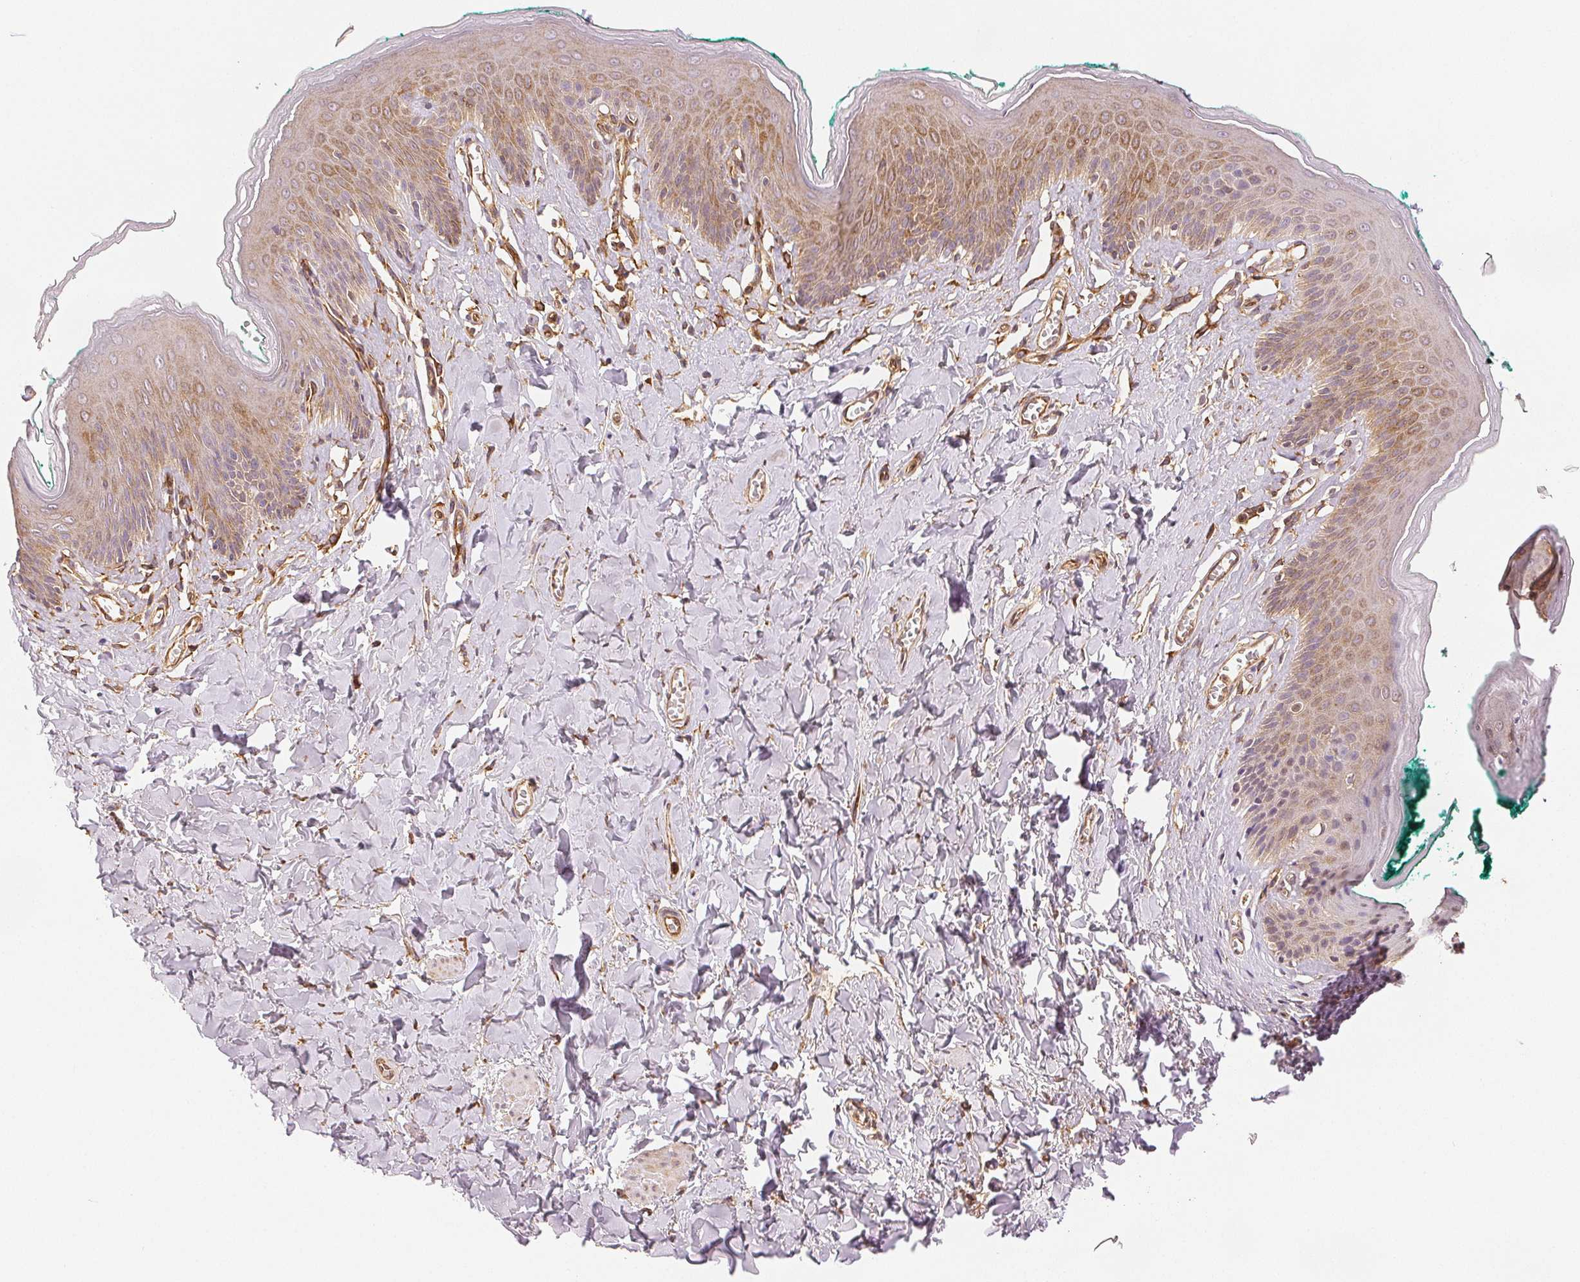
{"staining": {"intensity": "moderate", "quantity": "25%-75%", "location": "cytoplasmic/membranous"}, "tissue": "skin", "cell_type": "Epidermal cells", "image_type": "normal", "snomed": [{"axis": "morphology", "description": "Normal tissue, NOS"}, {"axis": "topography", "description": "Vulva"}, {"axis": "topography", "description": "Peripheral nerve tissue"}], "caption": "An image of skin stained for a protein shows moderate cytoplasmic/membranous brown staining in epidermal cells.", "gene": "DIAPH2", "patient": {"sex": "female", "age": 66}}